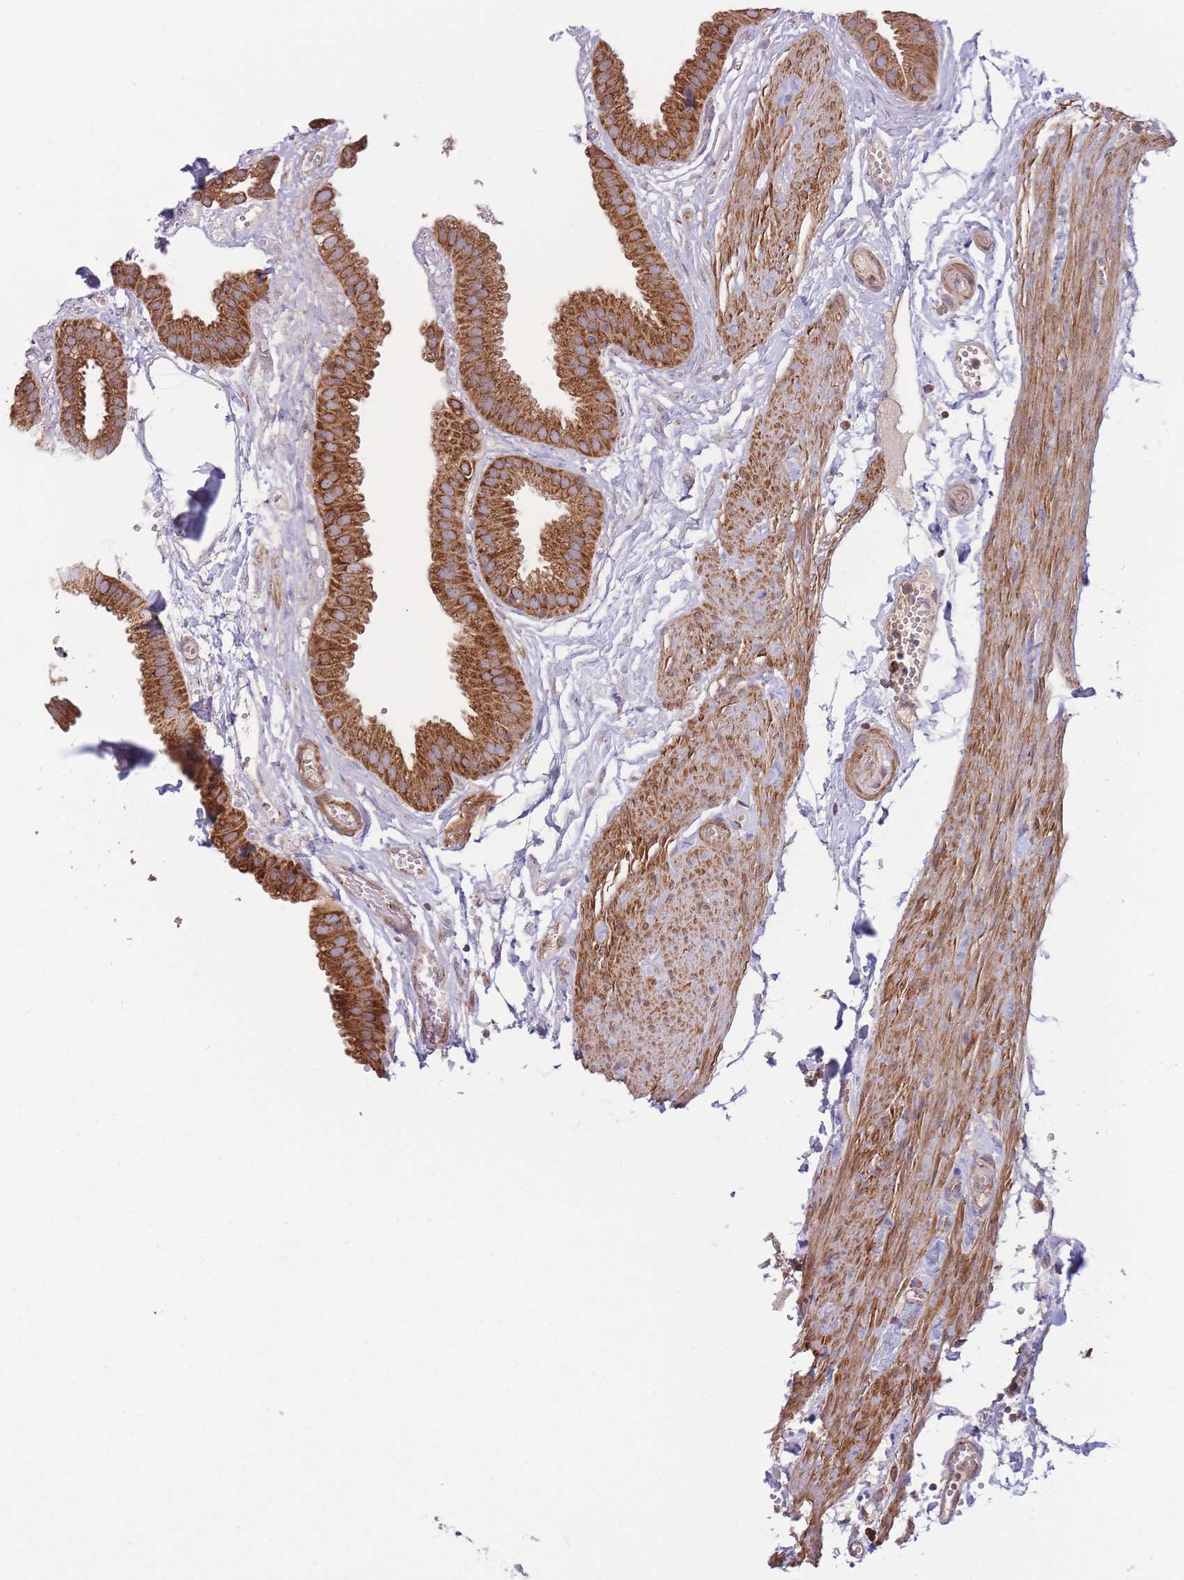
{"staining": {"intensity": "strong", "quantity": ">75%", "location": "cytoplasmic/membranous"}, "tissue": "gallbladder", "cell_type": "Glandular cells", "image_type": "normal", "snomed": [{"axis": "morphology", "description": "Normal tissue, NOS"}, {"axis": "topography", "description": "Gallbladder"}], "caption": "Gallbladder stained for a protein (brown) demonstrates strong cytoplasmic/membranous positive positivity in approximately >75% of glandular cells.", "gene": "KIF16B", "patient": {"sex": "female", "age": 61}}